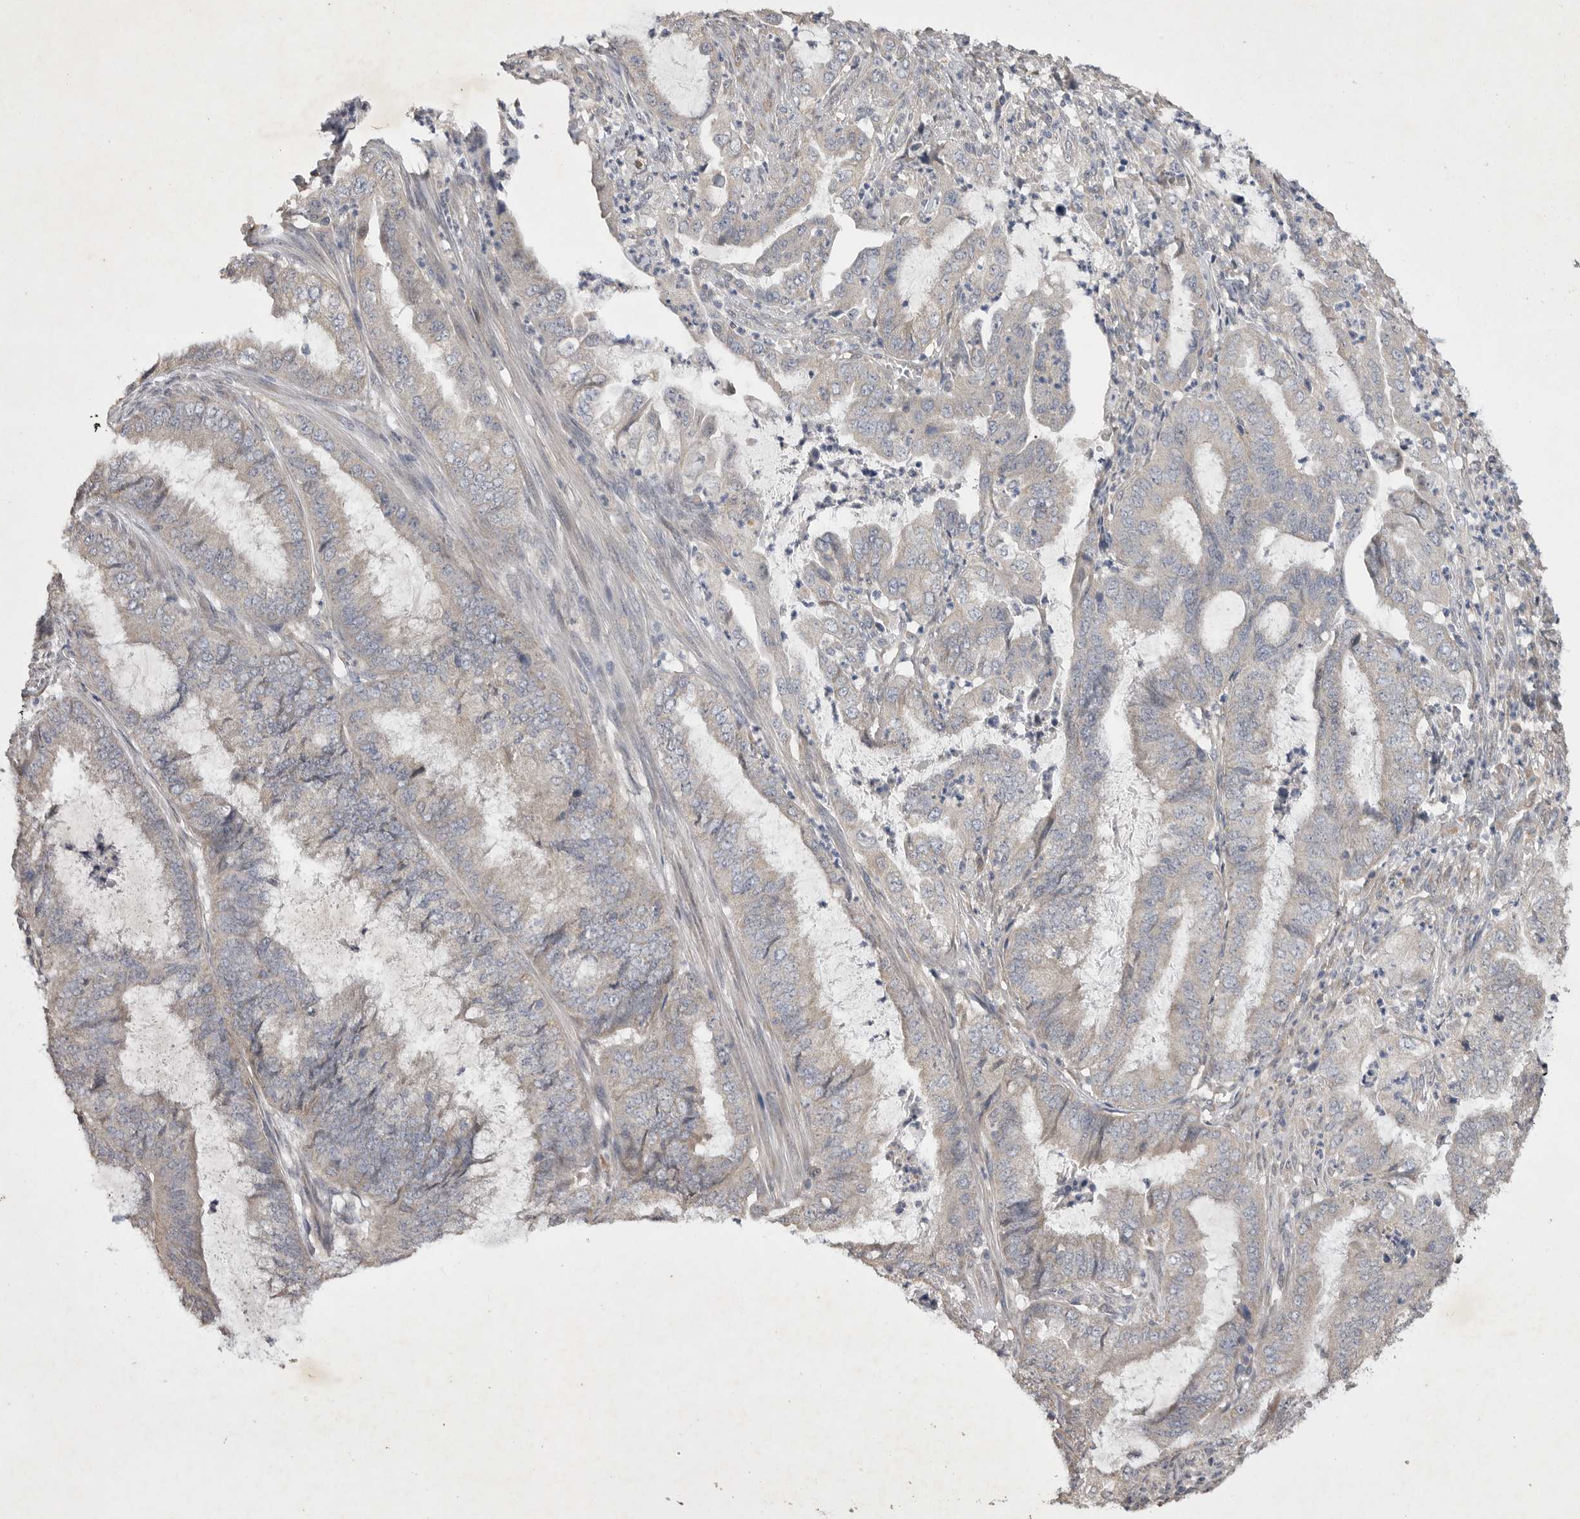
{"staining": {"intensity": "negative", "quantity": "none", "location": "none"}, "tissue": "endometrial cancer", "cell_type": "Tumor cells", "image_type": "cancer", "snomed": [{"axis": "morphology", "description": "Adenocarcinoma, NOS"}, {"axis": "topography", "description": "Endometrium"}], "caption": "Immunohistochemical staining of human endometrial cancer displays no significant expression in tumor cells.", "gene": "EDEM3", "patient": {"sex": "female", "age": 49}}